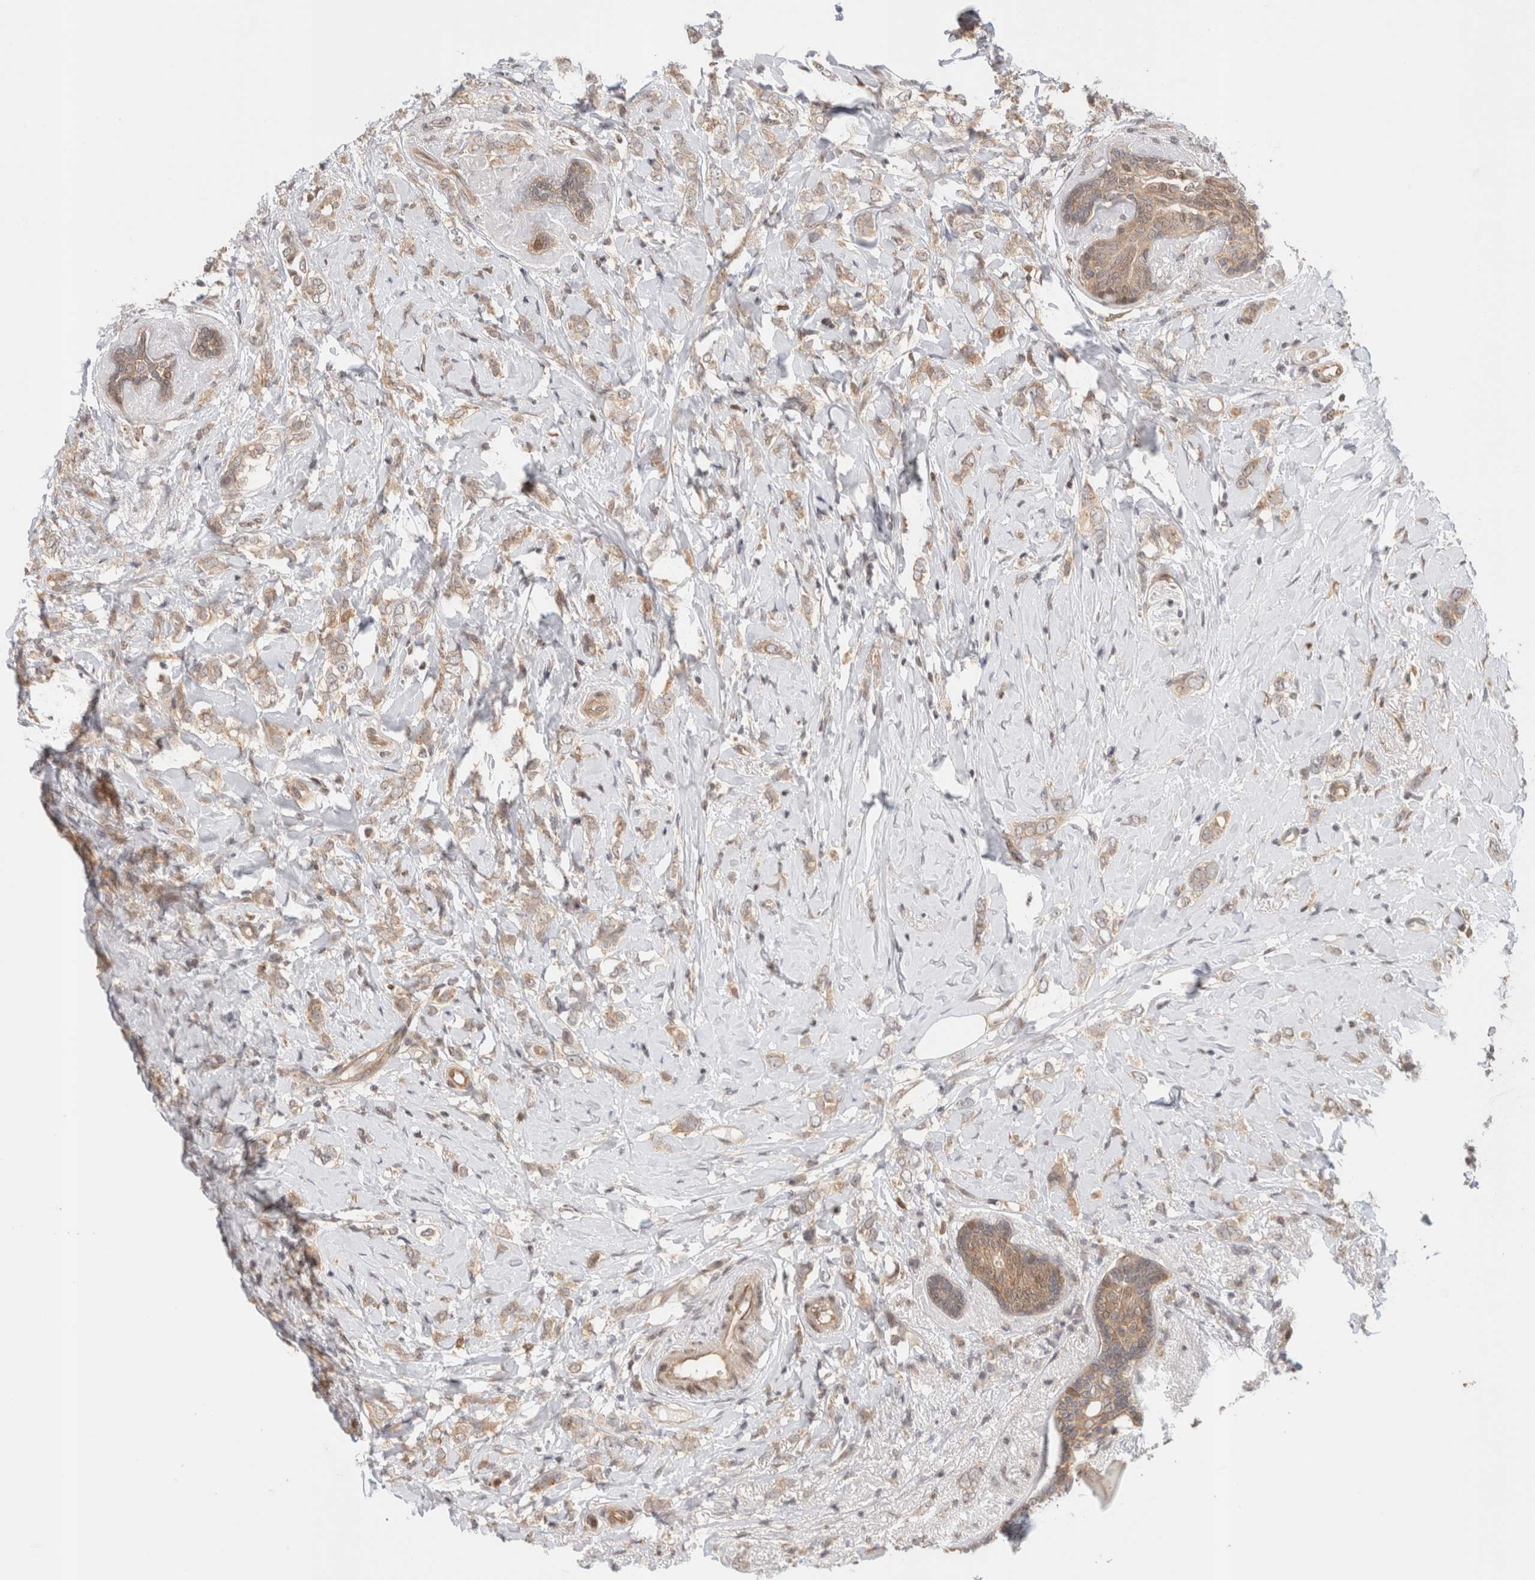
{"staining": {"intensity": "weak", "quantity": ">75%", "location": "cytoplasmic/membranous"}, "tissue": "breast cancer", "cell_type": "Tumor cells", "image_type": "cancer", "snomed": [{"axis": "morphology", "description": "Normal tissue, NOS"}, {"axis": "morphology", "description": "Lobular carcinoma"}, {"axis": "topography", "description": "Breast"}], "caption": "About >75% of tumor cells in breast cancer show weak cytoplasmic/membranous protein expression as visualized by brown immunohistochemical staining.", "gene": "OTUD6B", "patient": {"sex": "female", "age": 47}}